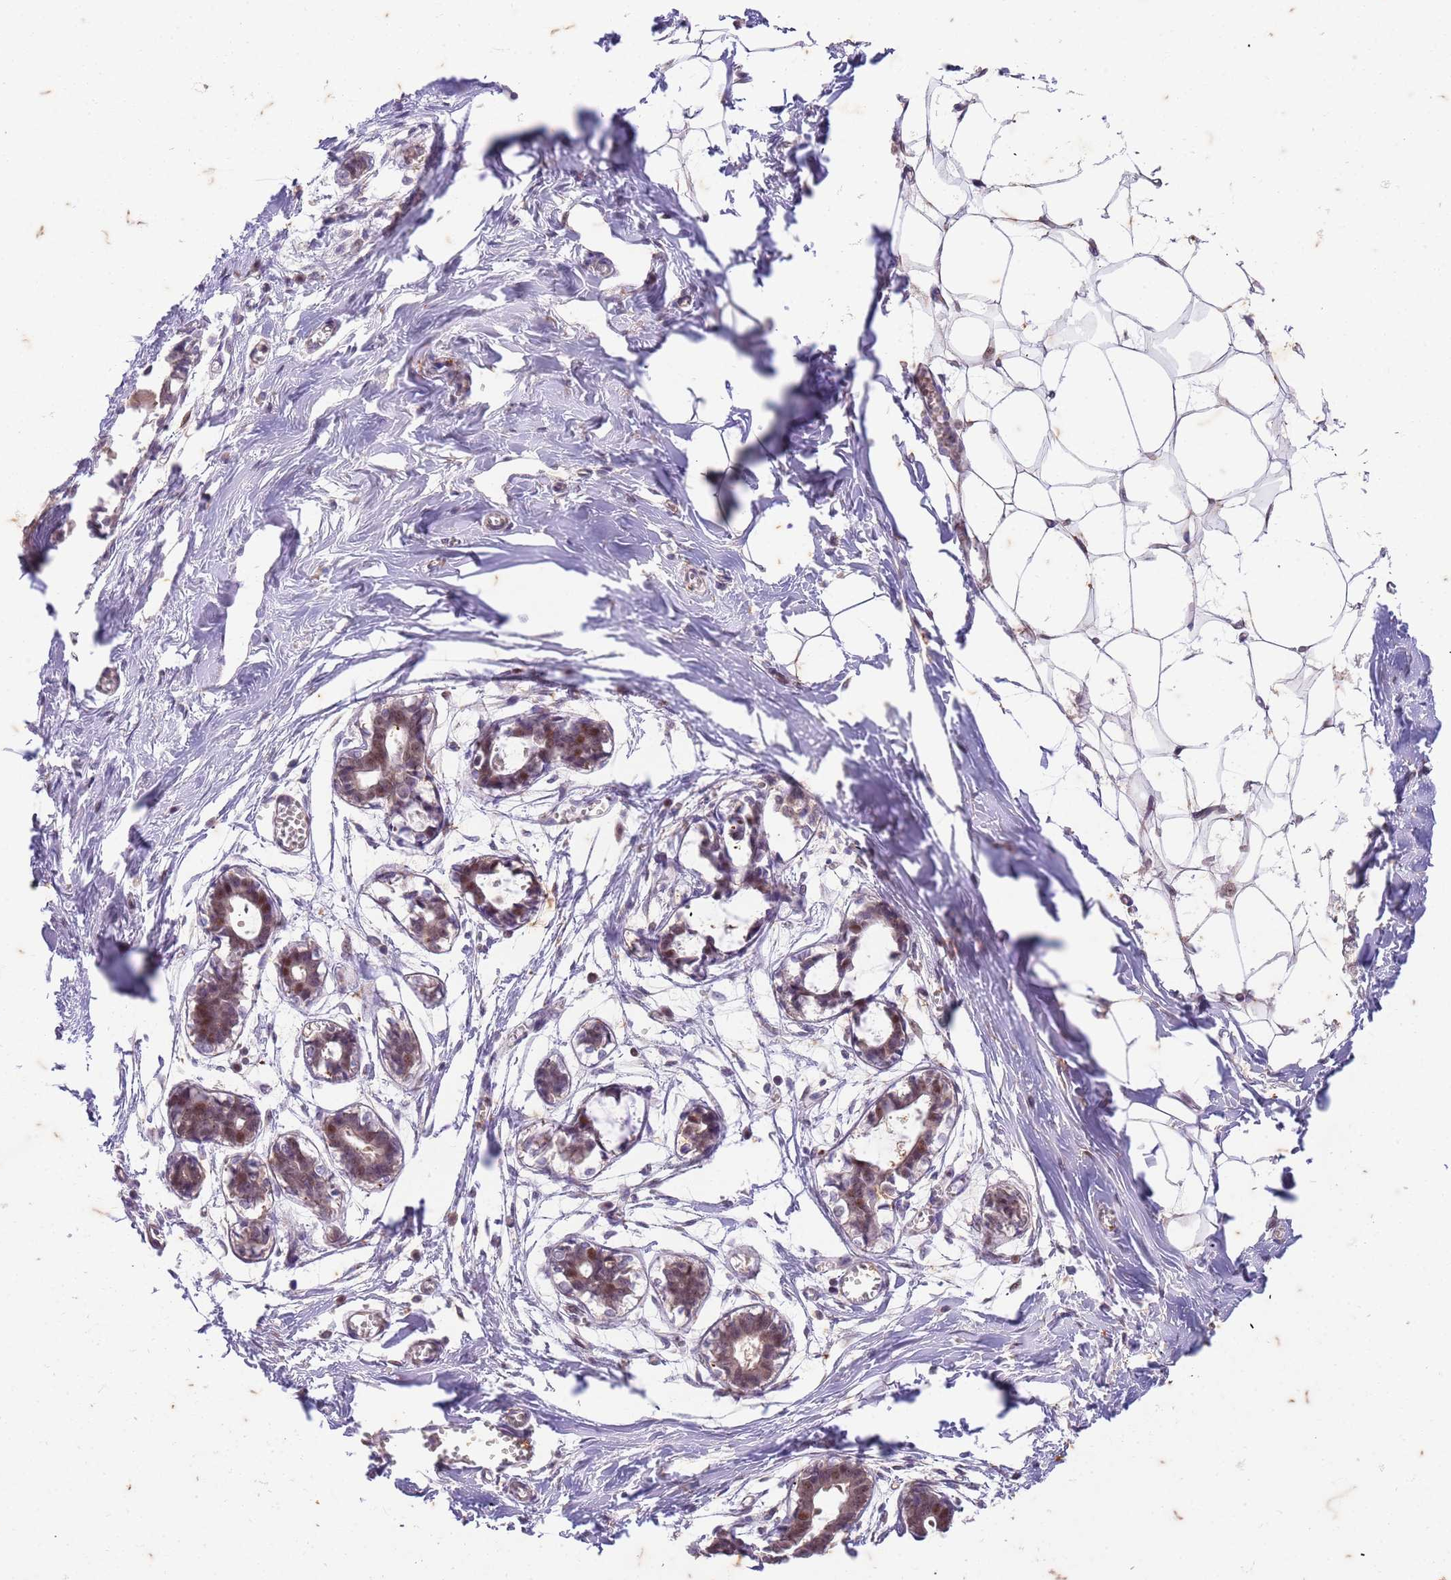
{"staining": {"intensity": "negative", "quantity": "none", "location": "none"}, "tissue": "breast", "cell_type": "Adipocytes", "image_type": "normal", "snomed": [{"axis": "morphology", "description": "Normal tissue, NOS"}, {"axis": "topography", "description": "Breast"}], "caption": "This is an immunohistochemistry image of normal human breast. There is no expression in adipocytes.", "gene": "RAPGEF3", "patient": {"sex": "female", "age": 27}}